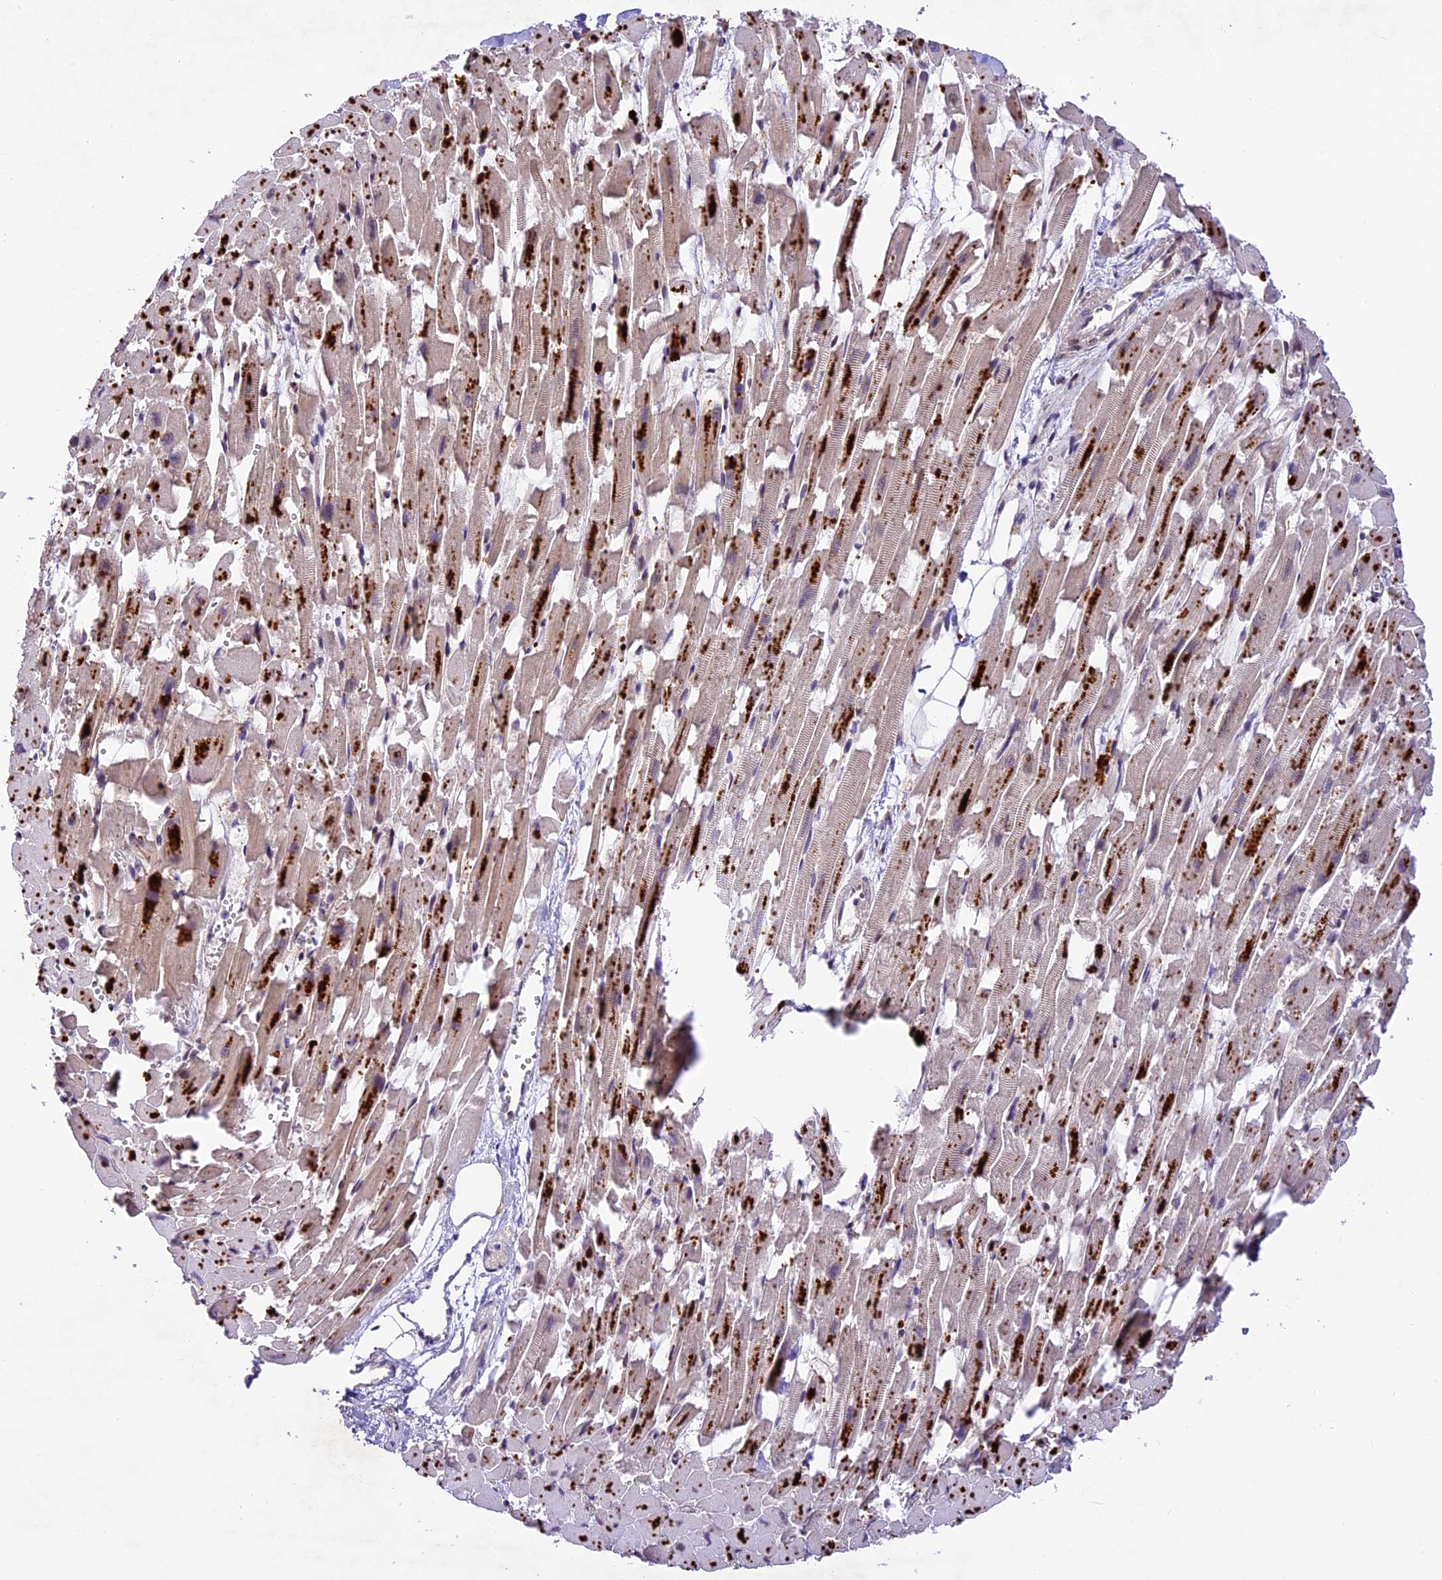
{"staining": {"intensity": "strong", "quantity": "25%-75%", "location": "cytoplasmic/membranous"}, "tissue": "heart muscle", "cell_type": "Cardiomyocytes", "image_type": "normal", "snomed": [{"axis": "morphology", "description": "Normal tissue, NOS"}, {"axis": "topography", "description": "Heart"}], "caption": "A brown stain labels strong cytoplasmic/membranous expression of a protein in cardiomyocytes of unremarkable human heart muscle. Immunohistochemistry (ihc) stains the protein of interest in brown and the nuclei are stained blue.", "gene": "CCSER1", "patient": {"sex": "female", "age": 64}}